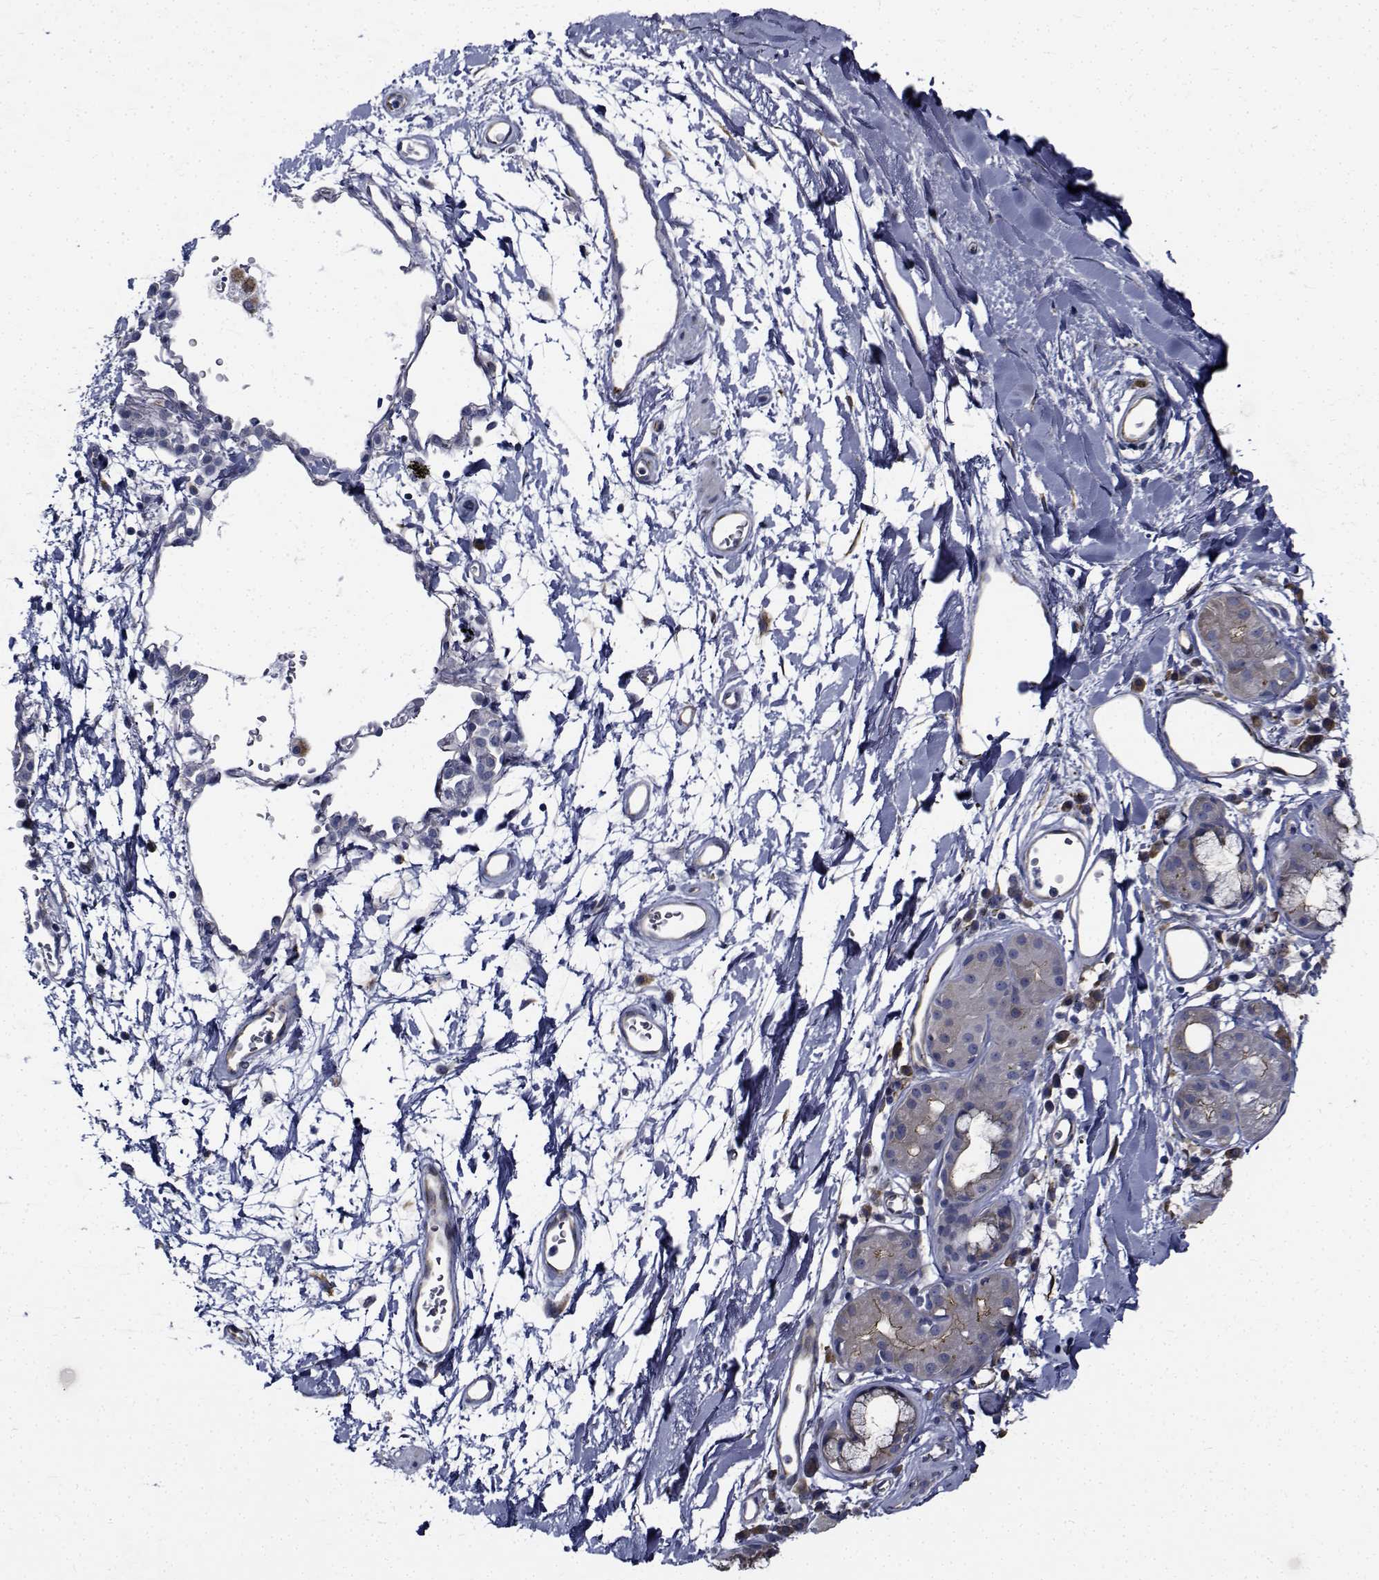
{"staining": {"intensity": "negative", "quantity": "none", "location": "none"}, "tissue": "adipose tissue", "cell_type": "Adipocytes", "image_type": "normal", "snomed": [{"axis": "morphology", "description": "Normal tissue, NOS"}, {"axis": "topography", "description": "Cartilage tissue"}, {"axis": "topography", "description": "Bronchus"}], "caption": "Adipocytes show no significant expression in benign adipose tissue. Brightfield microscopy of immunohistochemistry stained with DAB (3,3'-diaminobenzidine) (brown) and hematoxylin (blue), captured at high magnification.", "gene": "TTBK1", "patient": {"sex": "male", "age": 58}}